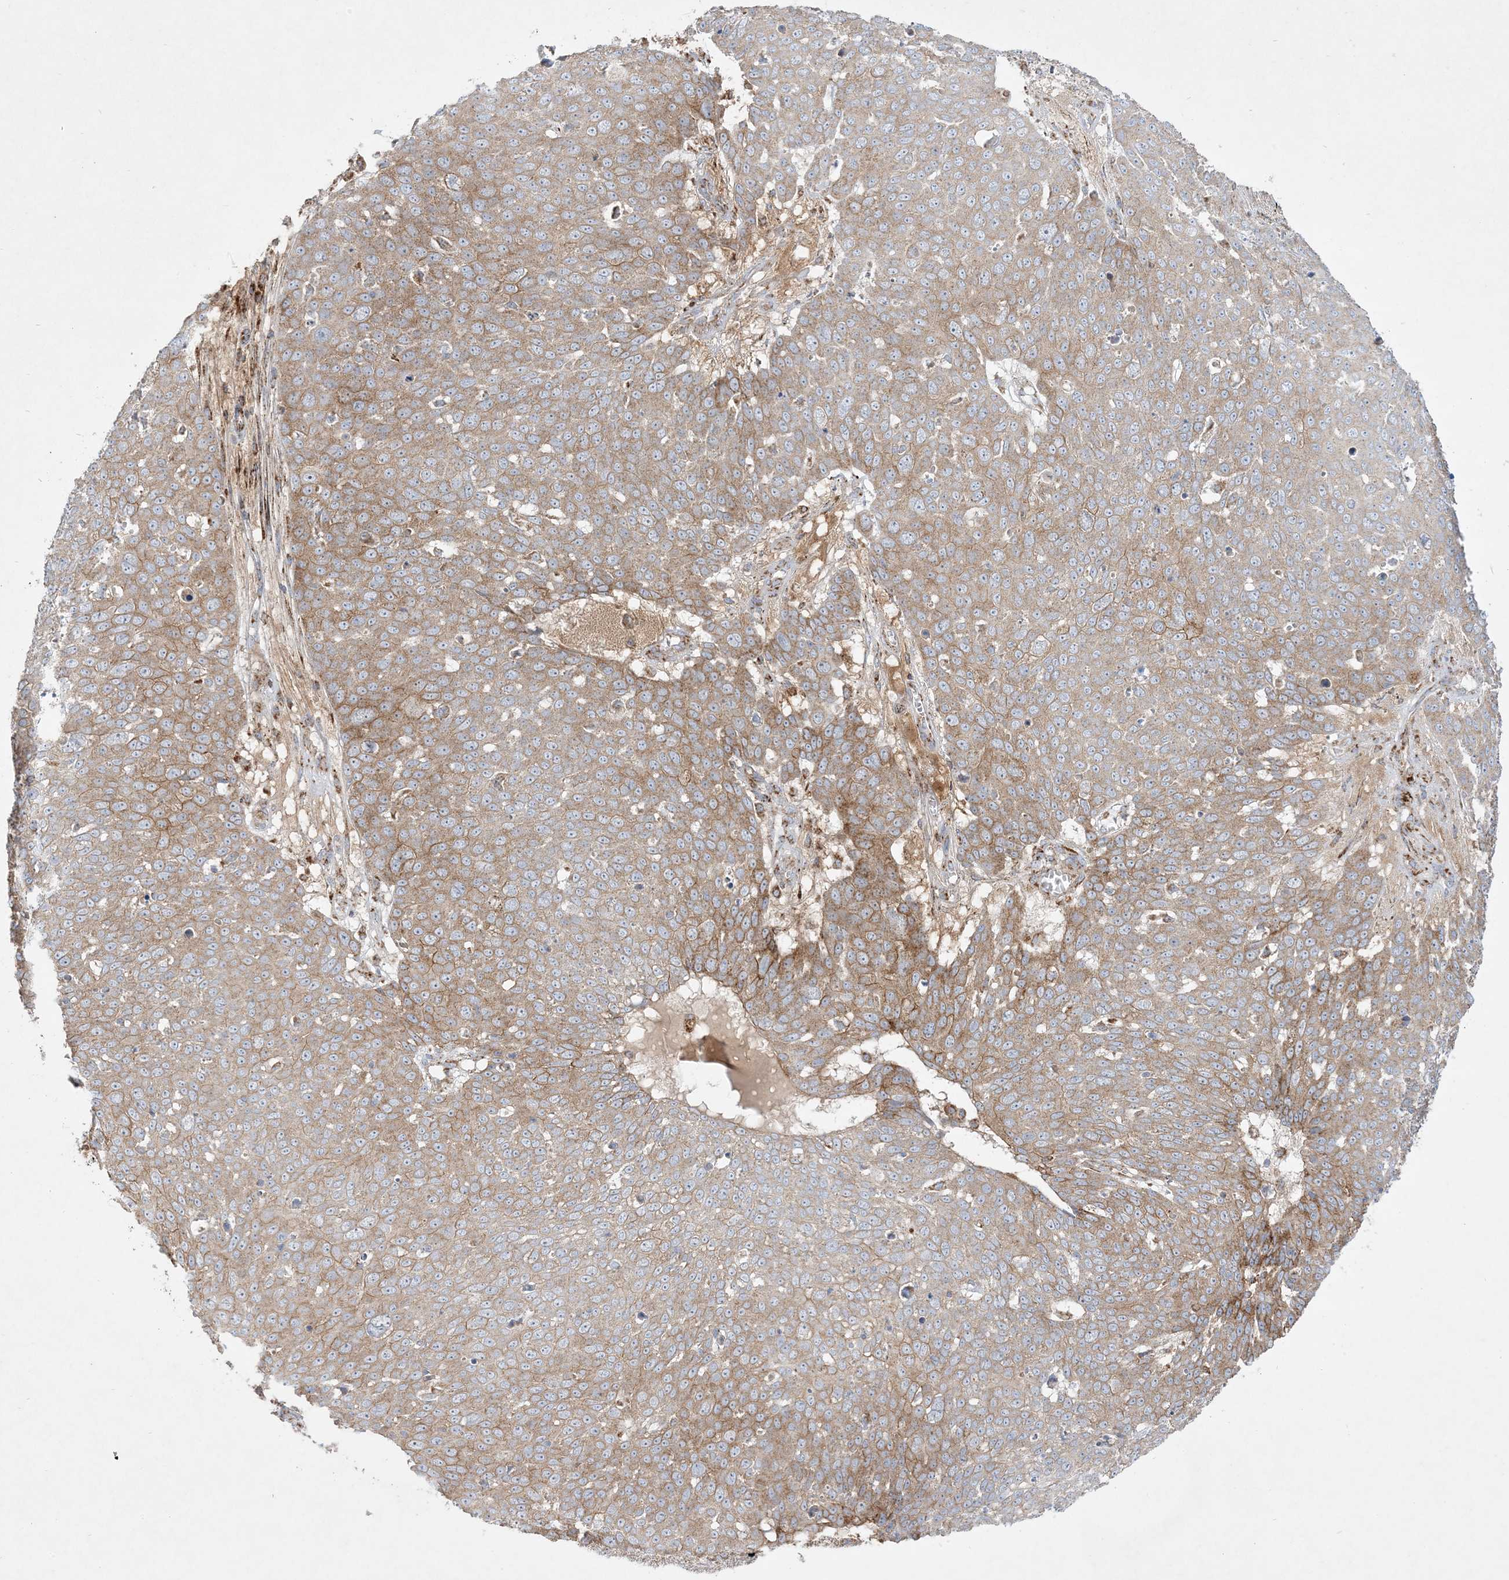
{"staining": {"intensity": "moderate", "quantity": ">75%", "location": "cytoplasmic/membranous"}, "tissue": "skin cancer", "cell_type": "Tumor cells", "image_type": "cancer", "snomed": [{"axis": "morphology", "description": "Squamous cell carcinoma, NOS"}, {"axis": "topography", "description": "Skin"}], "caption": "Human squamous cell carcinoma (skin) stained for a protein (brown) exhibits moderate cytoplasmic/membranous positive expression in approximately >75% of tumor cells.", "gene": "NDUFAF3", "patient": {"sex": "male", "age": 71}}